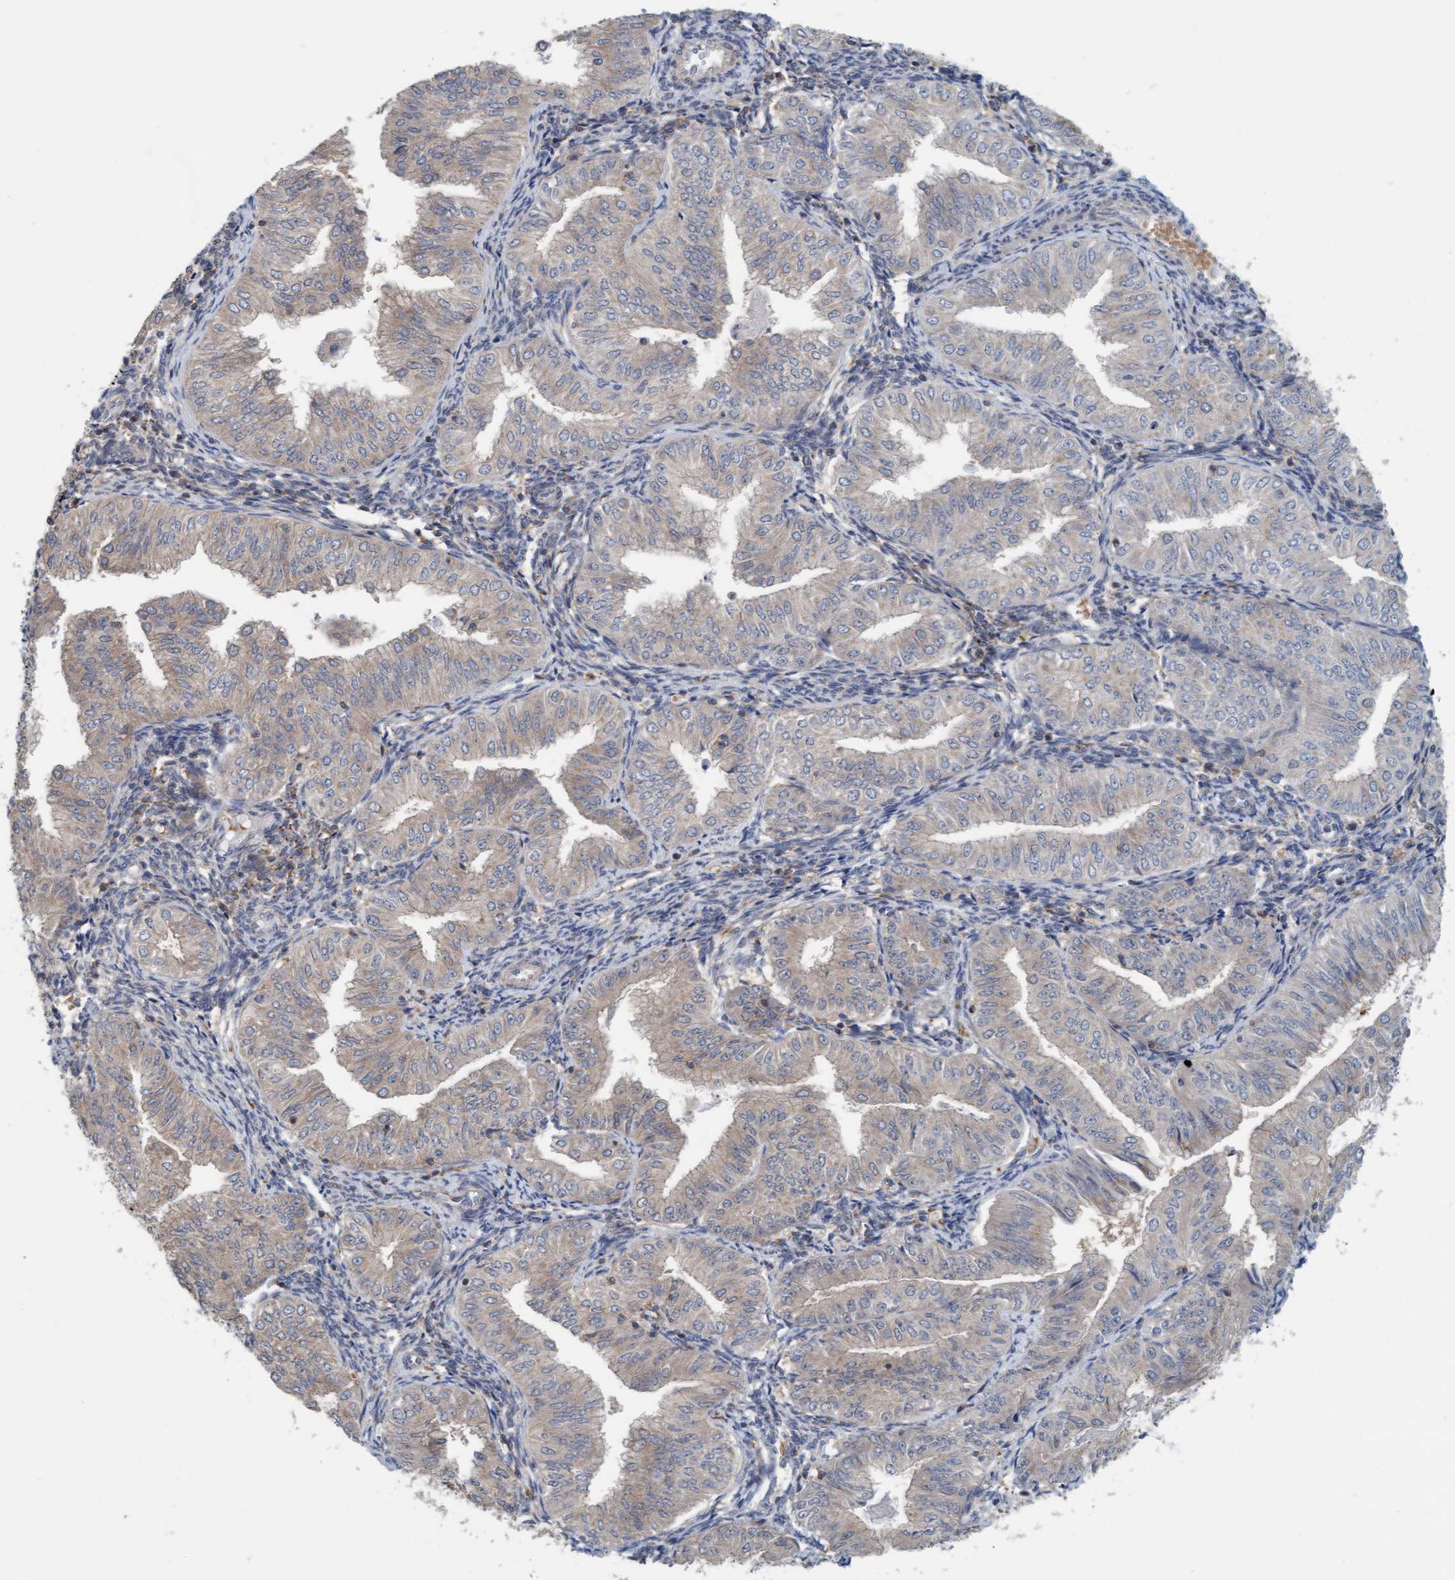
{"staining": {"intensity": "negative", "quantity": "none", "location": "none"}, "tissue": "endometrial cancer", "cell_type": "Tumor cells", "image_type": "cancer", "snomed": [{"axis": "morphology", "description": "Normal tissue, NOS"}, {"axis": "morphology", "description": "Adenocarcinoma, NOS"}, {"axis": "topography", "description": "Endometrium"}], "caption": "A high-resolution image shows IHC staining of endometrial cancer, which exhibits no significant staining in tumor cells.", "gene": "UBAP1", "patient": {"sex": "female", "age": 53}}